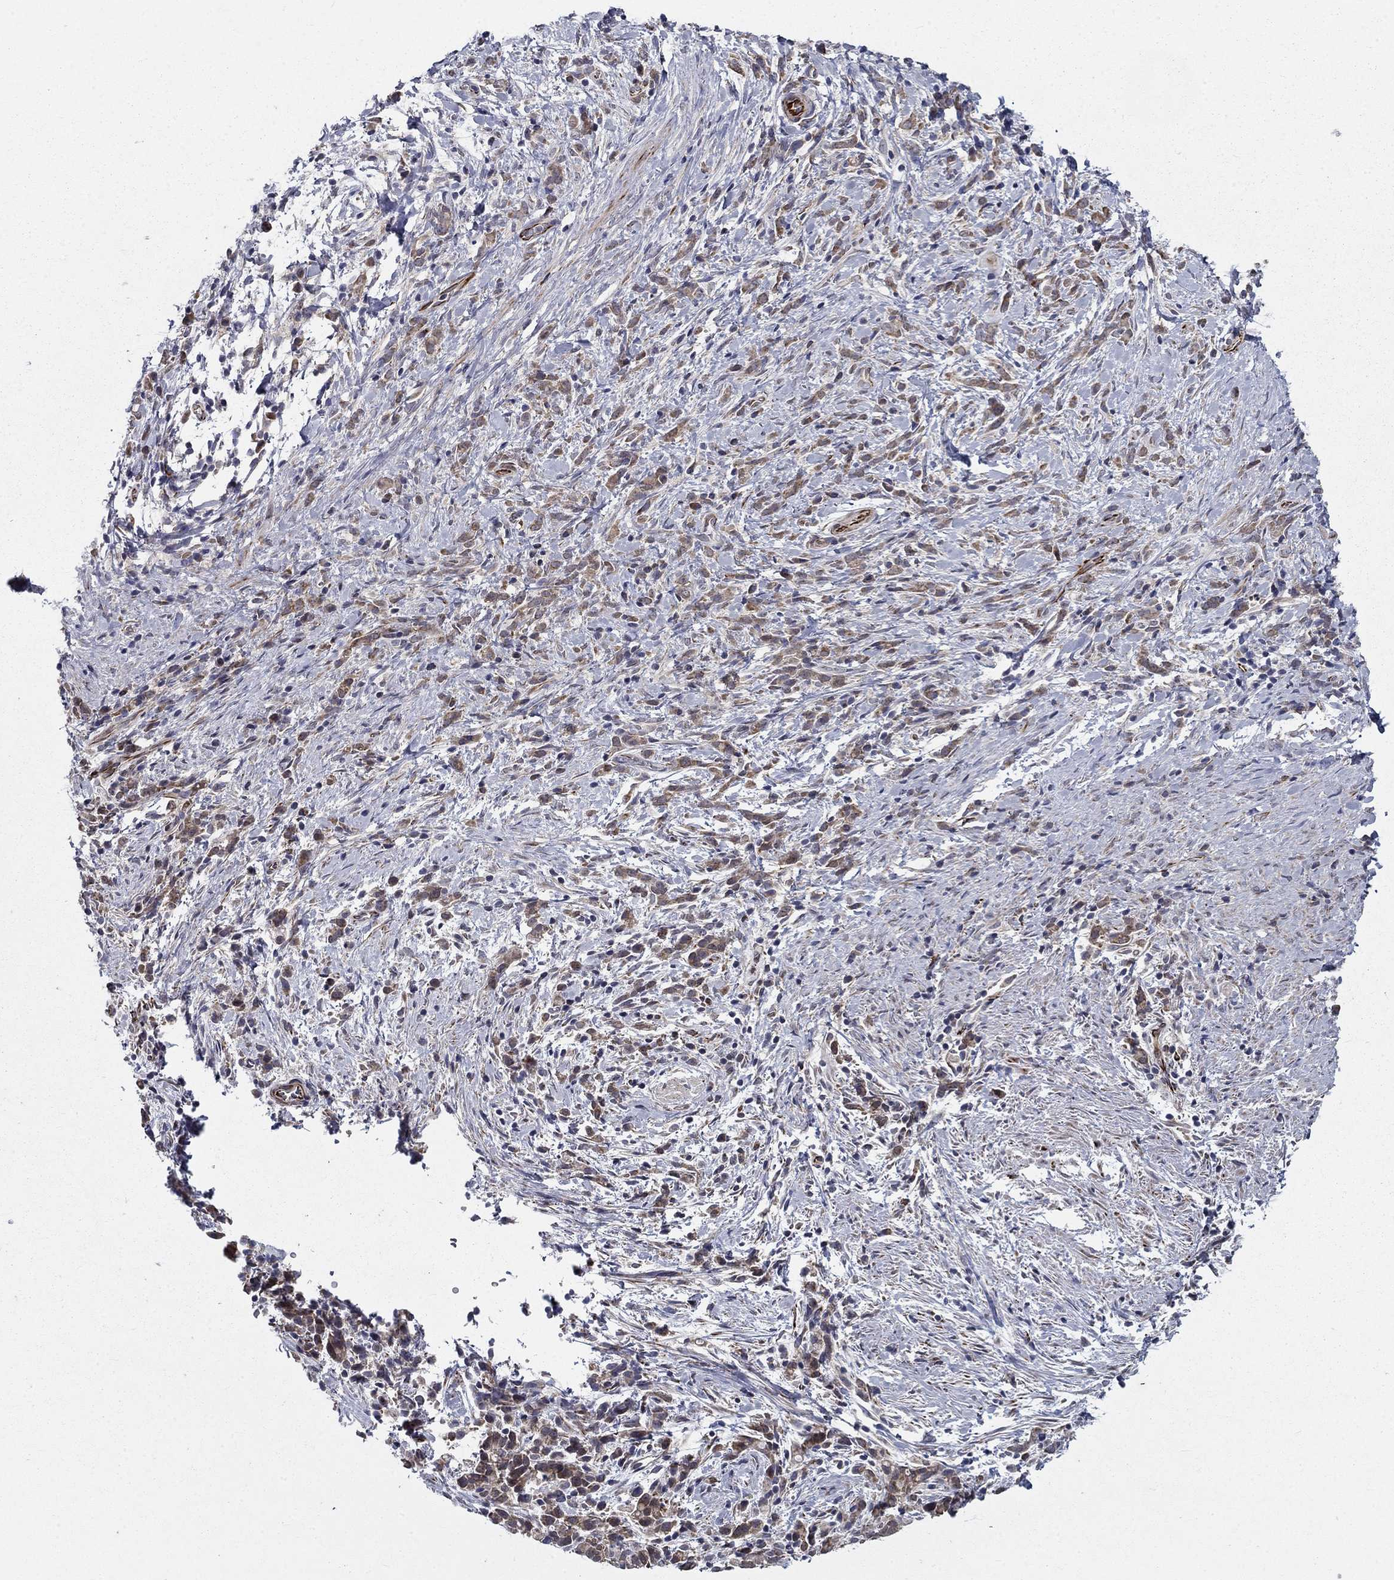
{"staining": {"intensity": "weak", "quantity": ">75%", "location": "cytoplasmic/membranous"}, "tissue": "stomach cancer", "cell_type": "Tumor cells", "image_type": "cancer", "snomed": [{"axis": "morphology", "description": "Adenocarcinoma, NOS"}, {"axis": "topography", "description": "Stomach"}], "caption": "A histopathology image of stomach cancer (adenocarcinoma) stained for a protein shows weak cytoplasmic/membranous brown staining in tumor cells.", "gene": "LACTB2", "patient": {"sex": "female", "age": 57}}